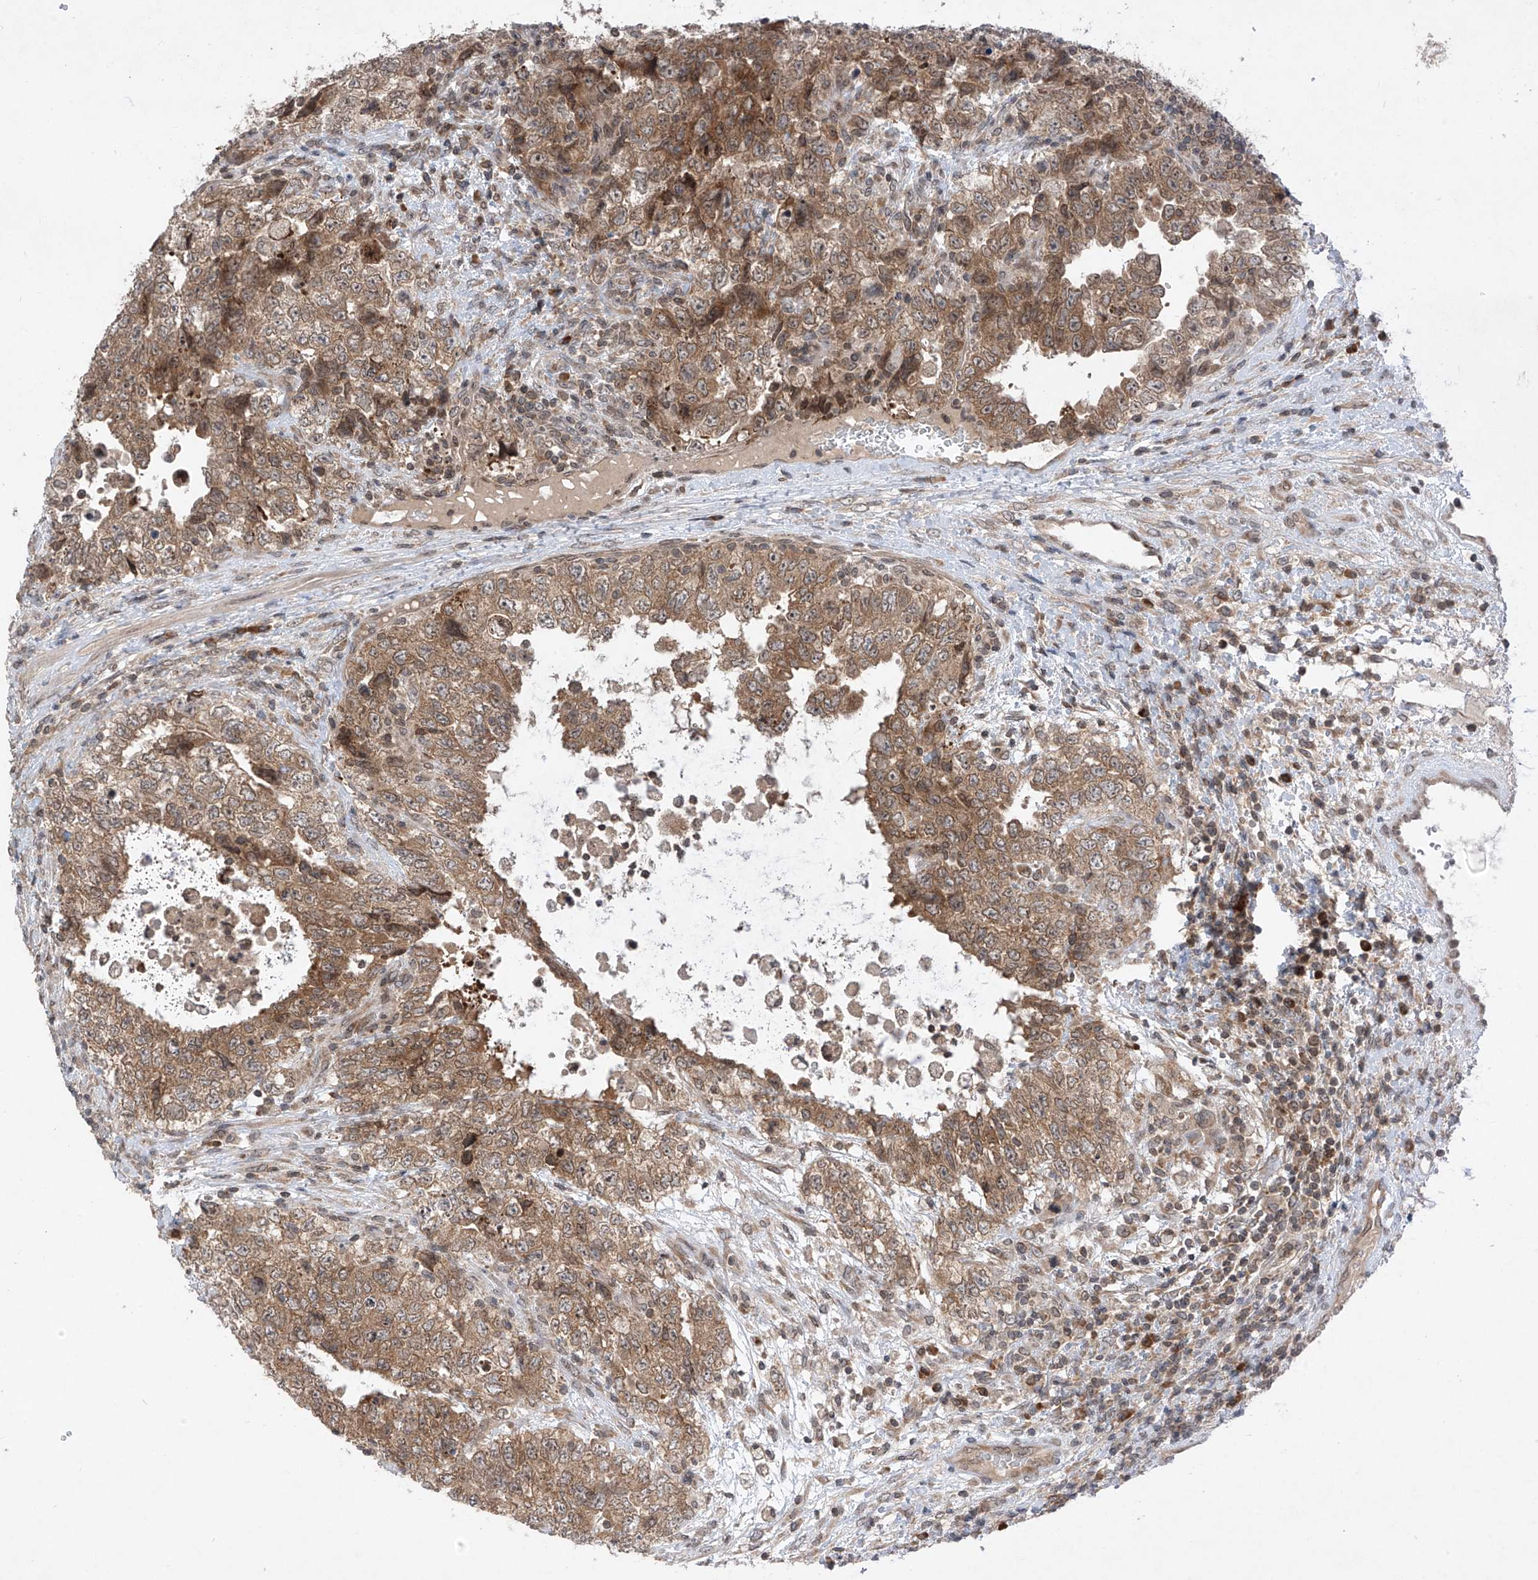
{"staining": {"intensity": "moderate", "quantity": ">75%", "location": "cytoplasmic/membranous"}, "tissue": "testis cancer", "cell_type": "Tumor cells", "image_type": "cancer", "snomed": [{"axis": "morphology", "description": "Carcinoma, Embryonal, NOS"}, {"axis": "topography", "description": "Testis"}], "caption": "Immunohistochemical staining of human testis embryonal carcinoma exhibits medium levels of moderate cytoplasmic/membranous protein staining in about >75% of tumor cells.", "gene": "RPL34", "patient": {"sex": "male", "age": 37}}